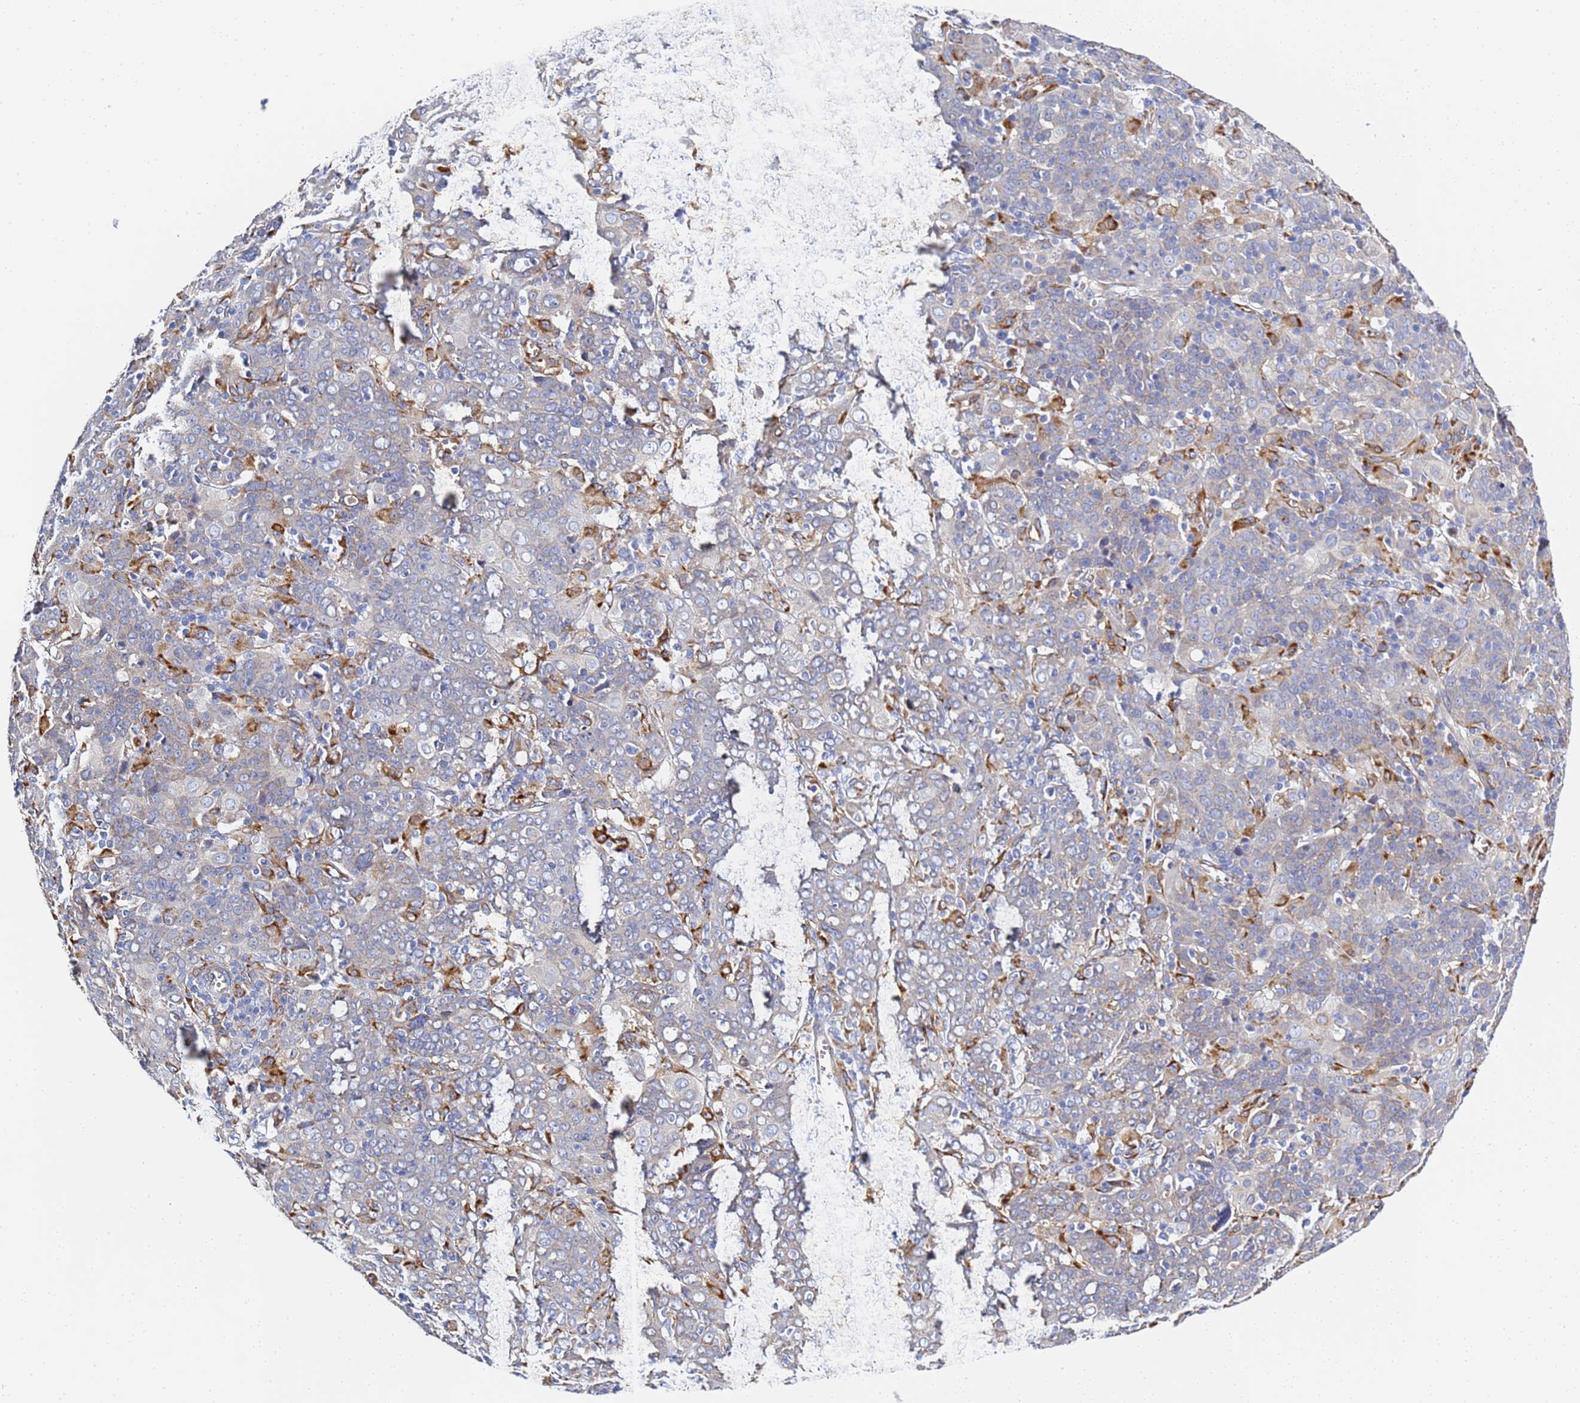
{"staining": {"intensity": "weak", "quantity": "<25%", "location": "cytoplasmic/membranous"}, "tissue": "cervical cancer", "cell_type": "Tumor cells", "image_type": "cancer", "snomed": [{"axis": "morphology", "description": "Squamous cell carcinoma, NOS"}, {"axis": "topography", "description": "Cervix"}], "caption": "A histopathology image of squamous cell carcinoma (cervical) stained for a protein reveals no brown staining in tumor cells.", "gene": "GDAP2", "patient": {"sex": "female", "age": 67}}